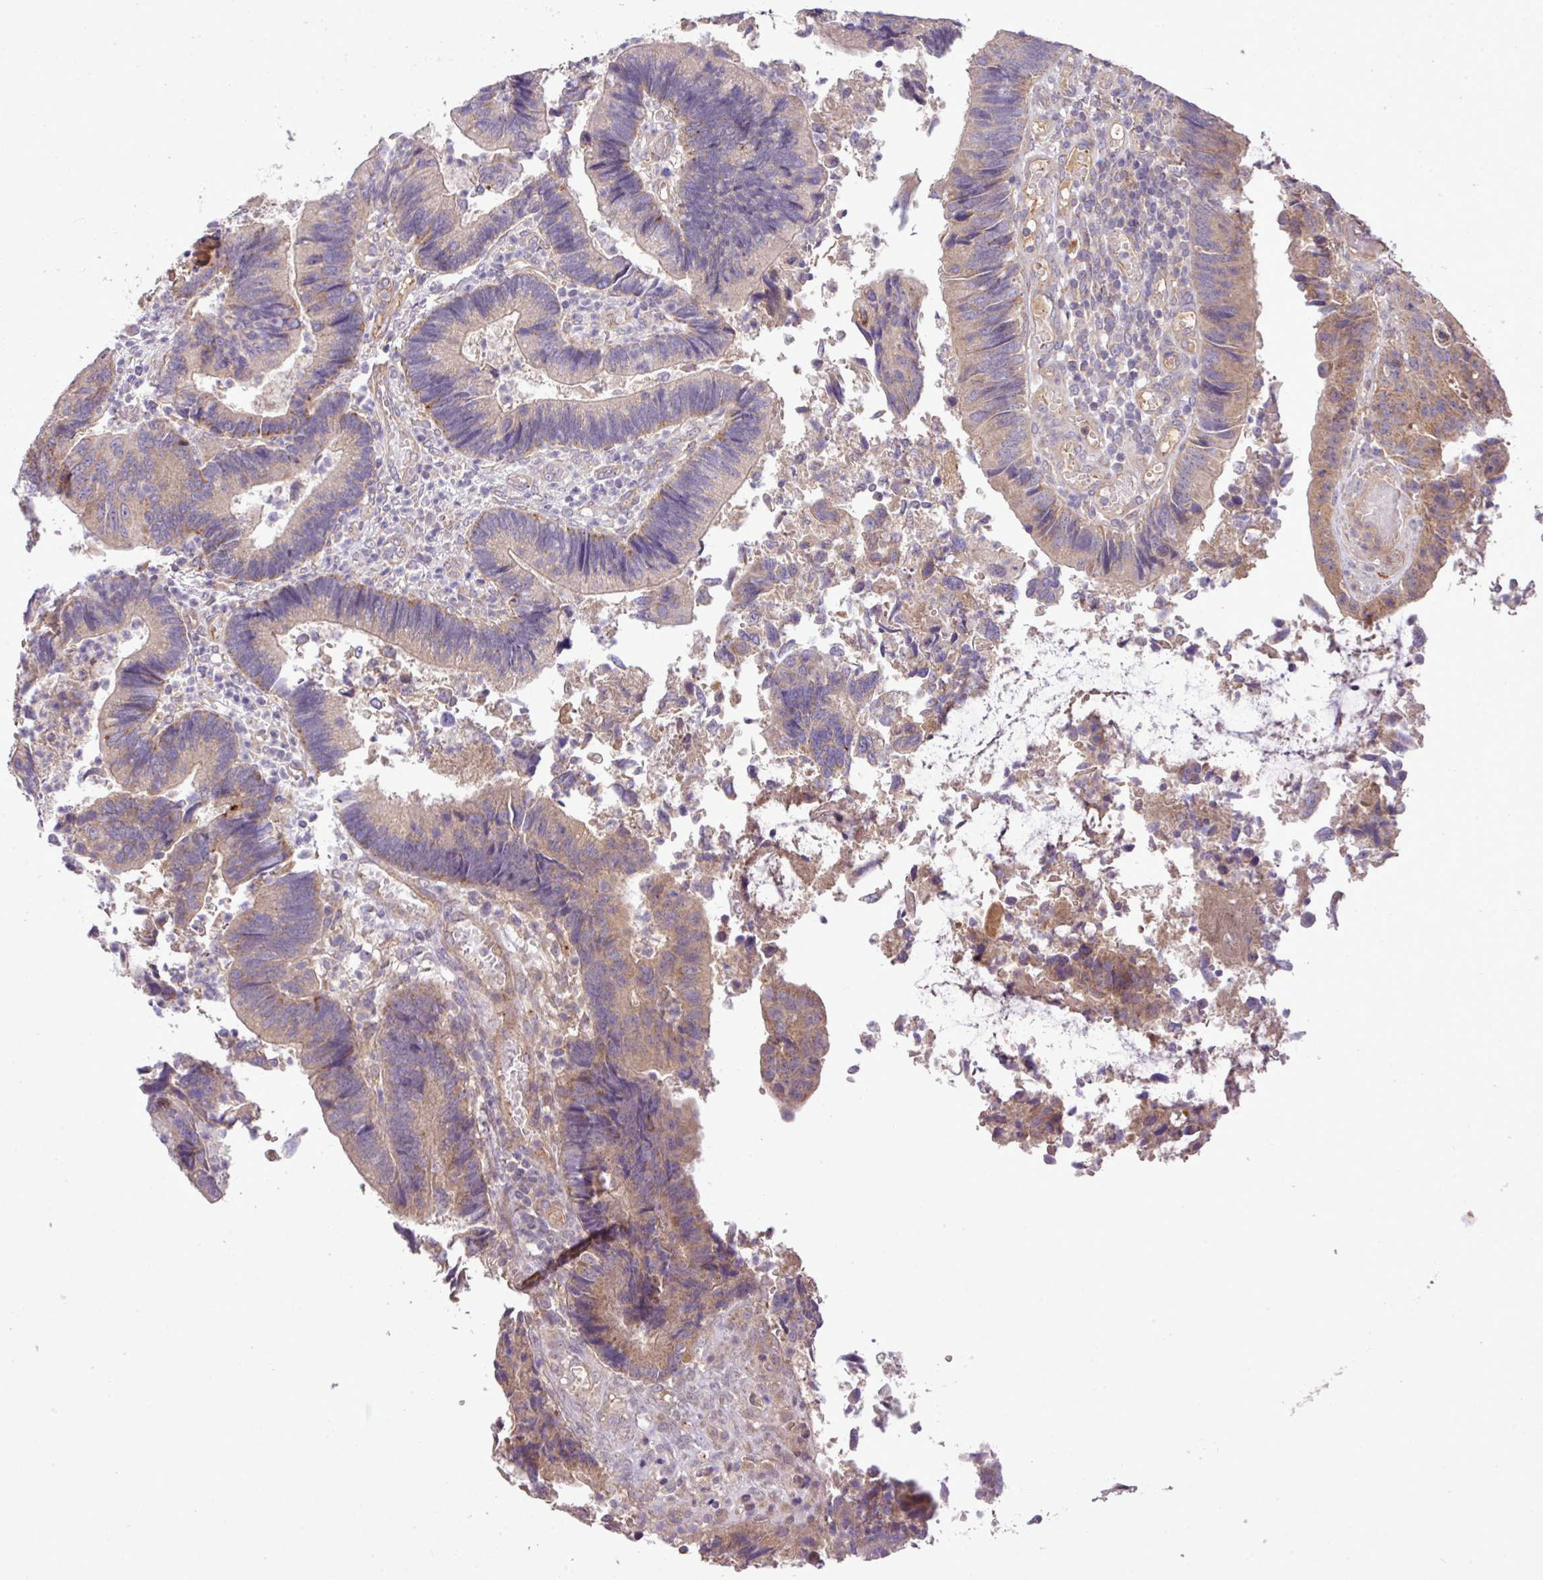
{"staining": {"intensity": "moderate", "quantity": "<25%", "location": "cytoplasmic/membranous"}, "tissue": "colorectal cancer", "cell_type": "Tumor cells", "image_type": "cancer", "snomed": [{"axis": "morphology", "description": "Adenocarcinoma, NOS"}, {"axis": "topography", "description": "Colon"}], "caption": "Human colorectal cancer stained for a protein (brown) shows moderate cytoplasmic/membranous positive staining in approximately <25% of tumor cells.", "gene": "XIAP", "patient": {"sex": "female", "age": 67}}